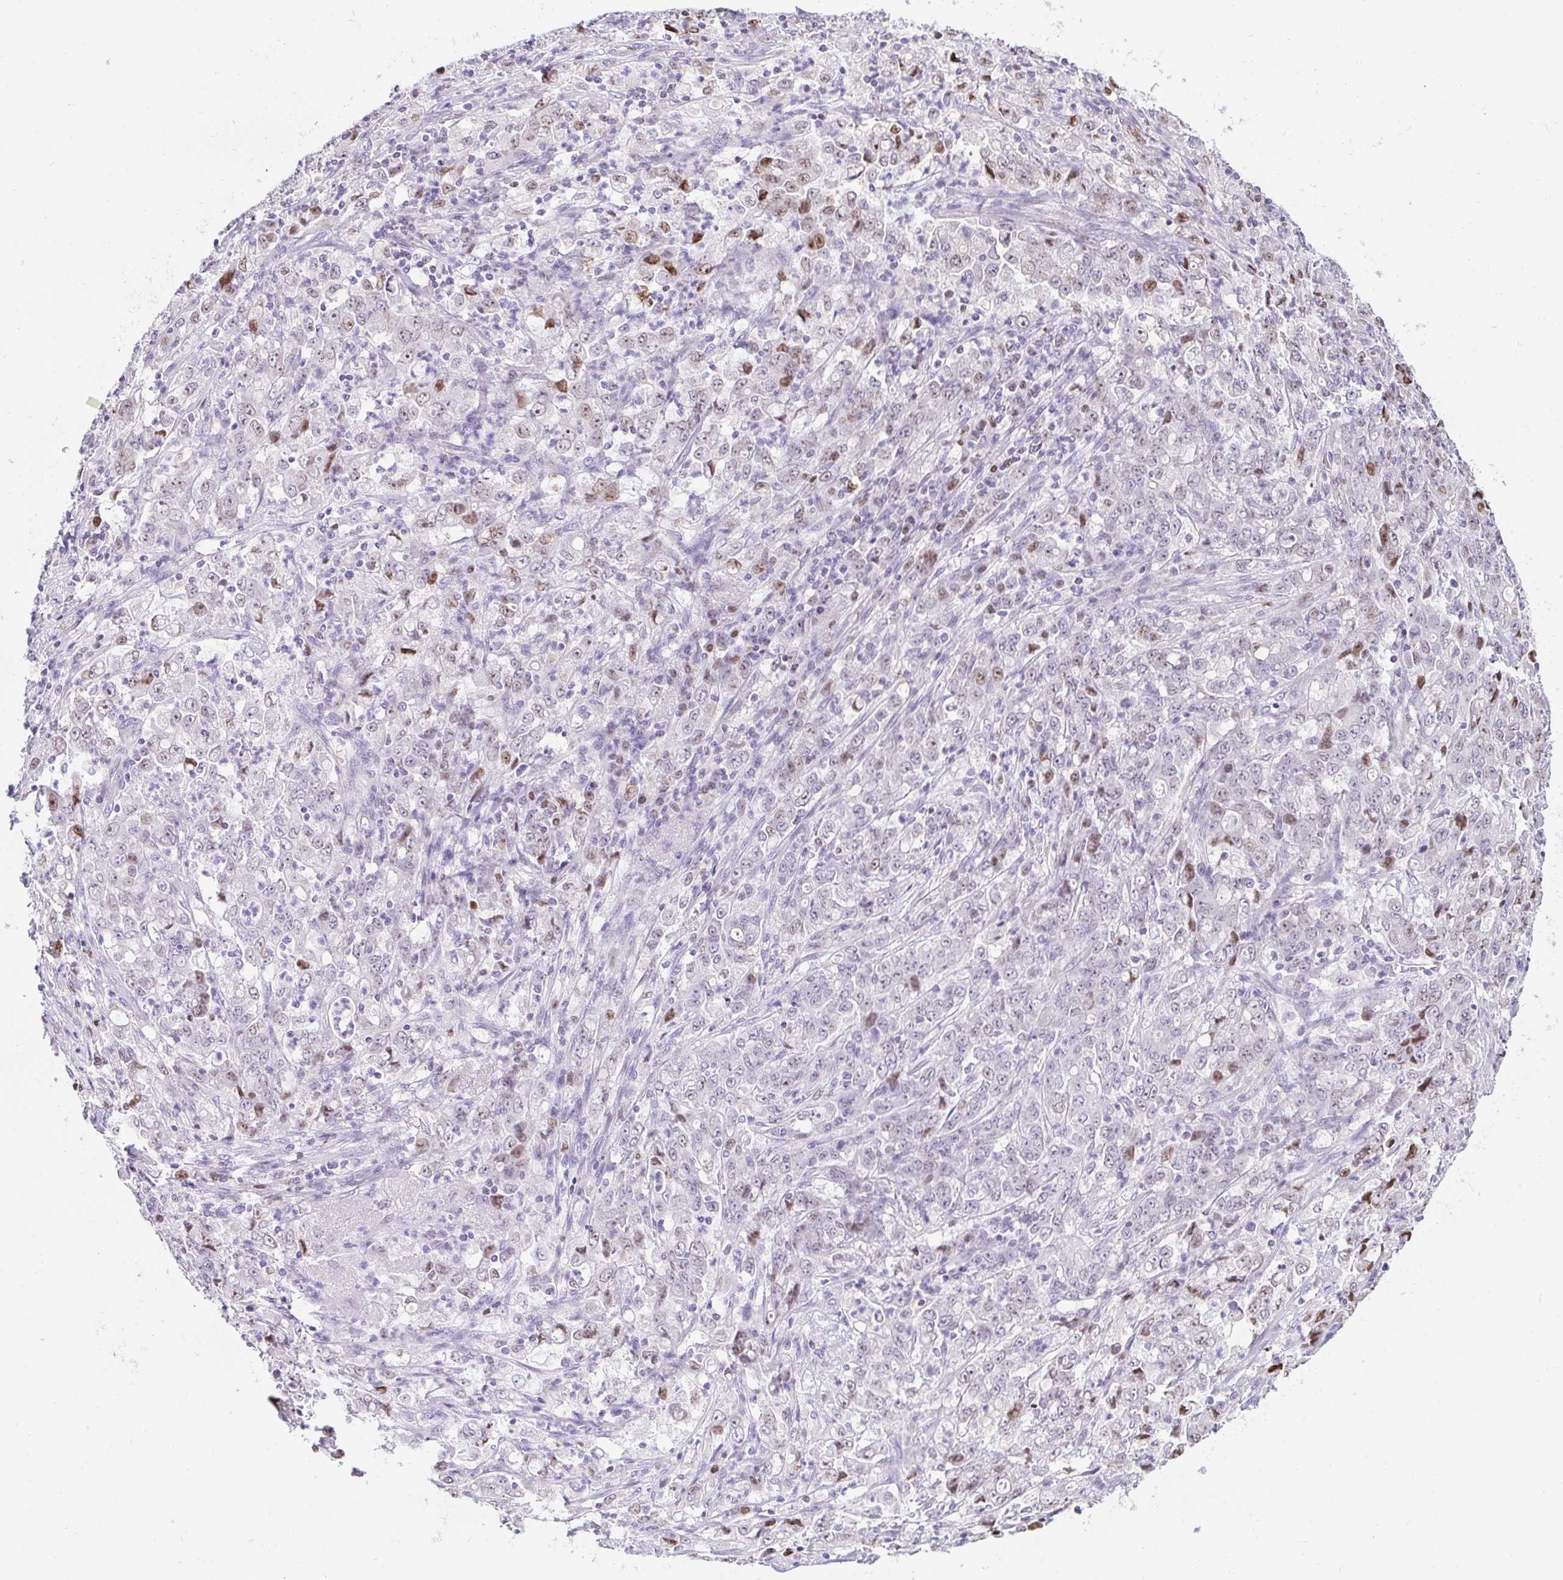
{"staining": {"intensity": "moderate", "quantity": "<25%", "location": "nuclear"}, "tissue": "stomach cancer", "cell_type": "Tumor cells", "image_type": "cancer", "snomed": [{"axis": "morphology", "description": "Adenocarcinoma, NOS"}, {"axis": "topography", "description": "Stomach, lower"}], "caption": "Immunohistochemistry photomicrograph of neoplastic tissue: adenocarcinoma (stomach) stained using immunohistochemistry (IHC) reveals low levels of moderate protein expression localized specifically in the nuclear of tumor cells, appearing as a nuclear brown color.", "gene": "CAPSL", "patient": {"sex": "female", "age": 71}}